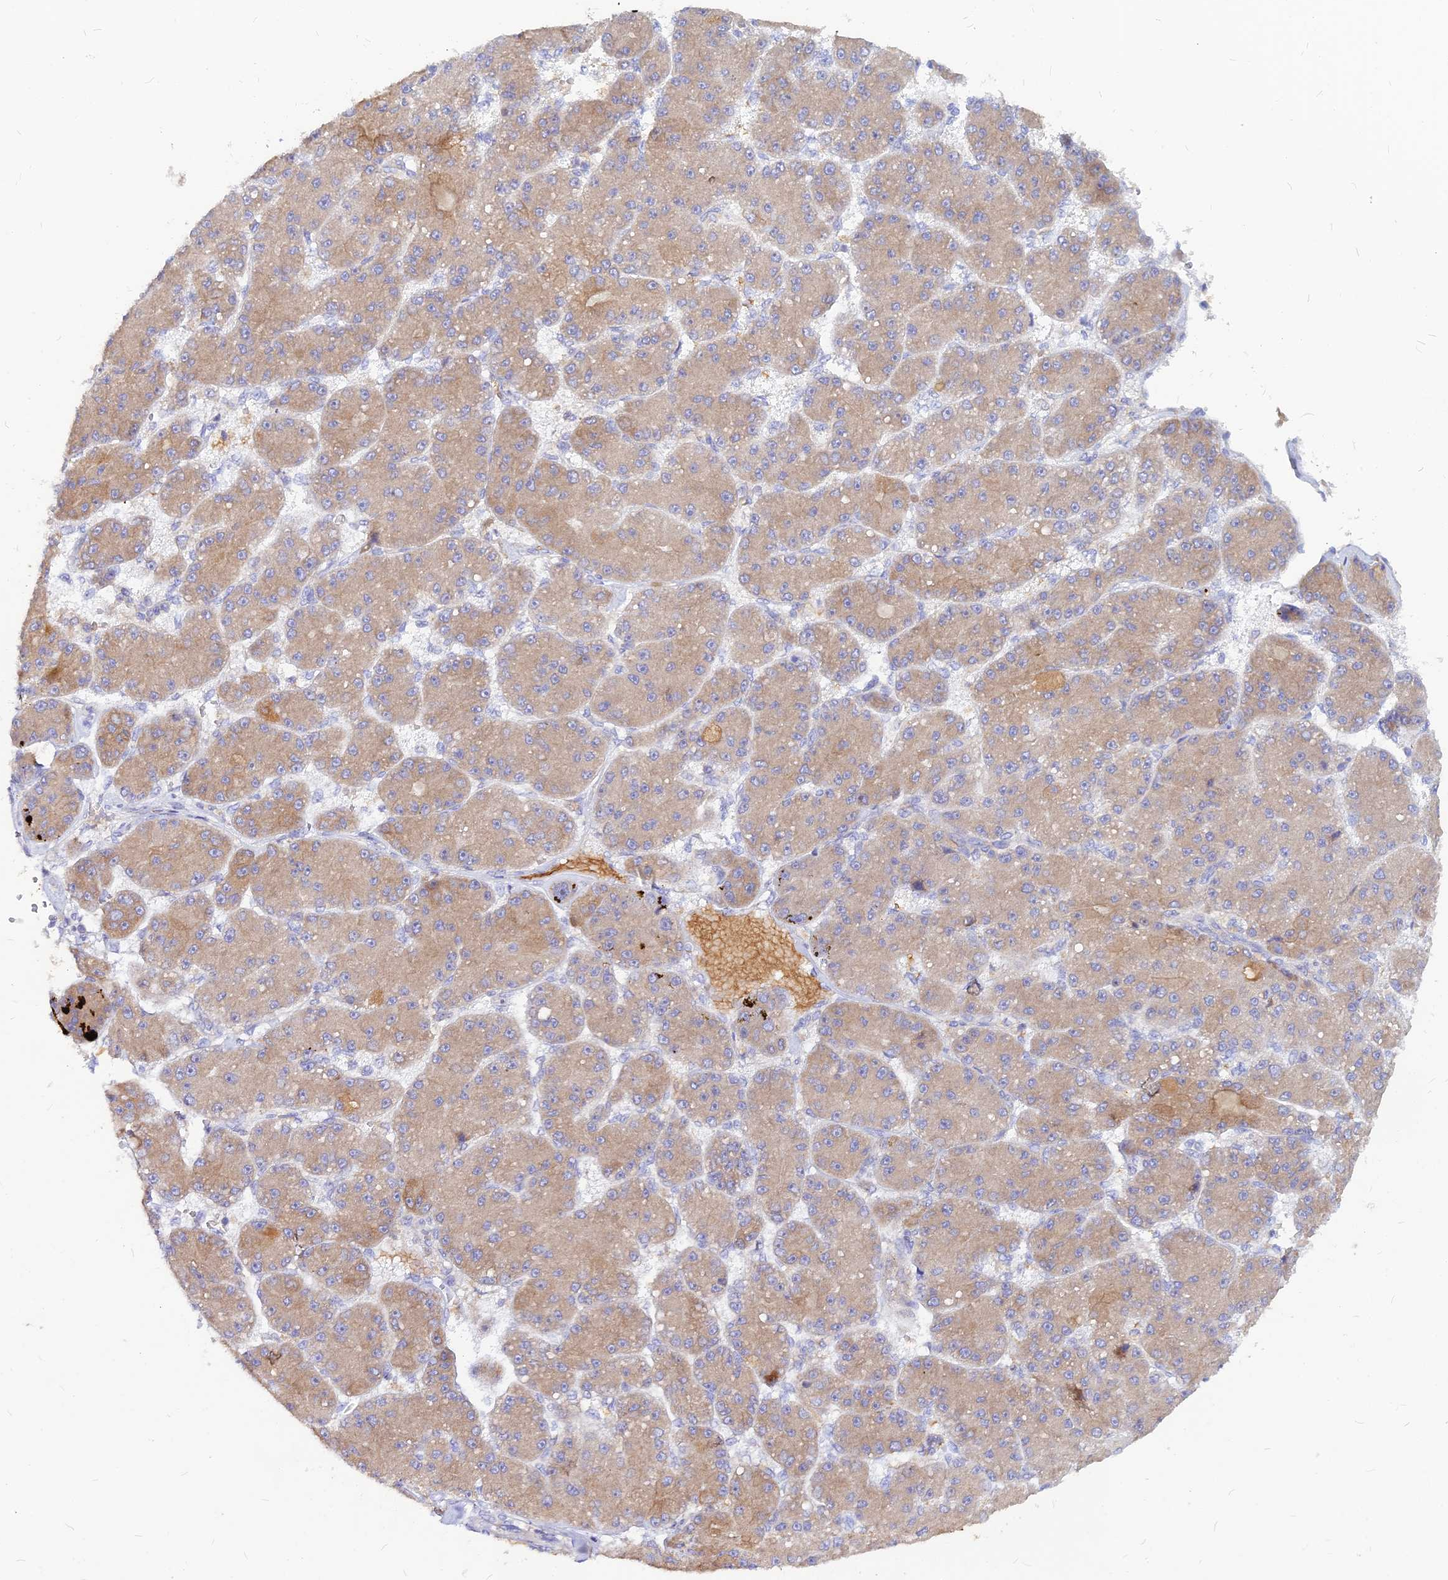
{"staining": {"intensity": "weak", "quantity": ">75%", "location": "cytoplasmic/membranous"}, "tissue": "liver cancer", "cell_type": "Tumor cells", "image_type": "cancer", "snomed": [{"axis": "morphology", "description": "Carcinoma, Hepatocellular, NOS"}, {"axis": "topography", "description": "Liver"}], "caption": "Tumor cells exhibit low levels of weak cytoplasmic/membranous expression in approximately >75% of cells in liver hepatocellular carcinoma. Immunohistochemistry stains the protein of interest in brown and the nuclei are stained blue.", "gene": "DENND2D", "patient": {"sex": "male", "age": 67}}